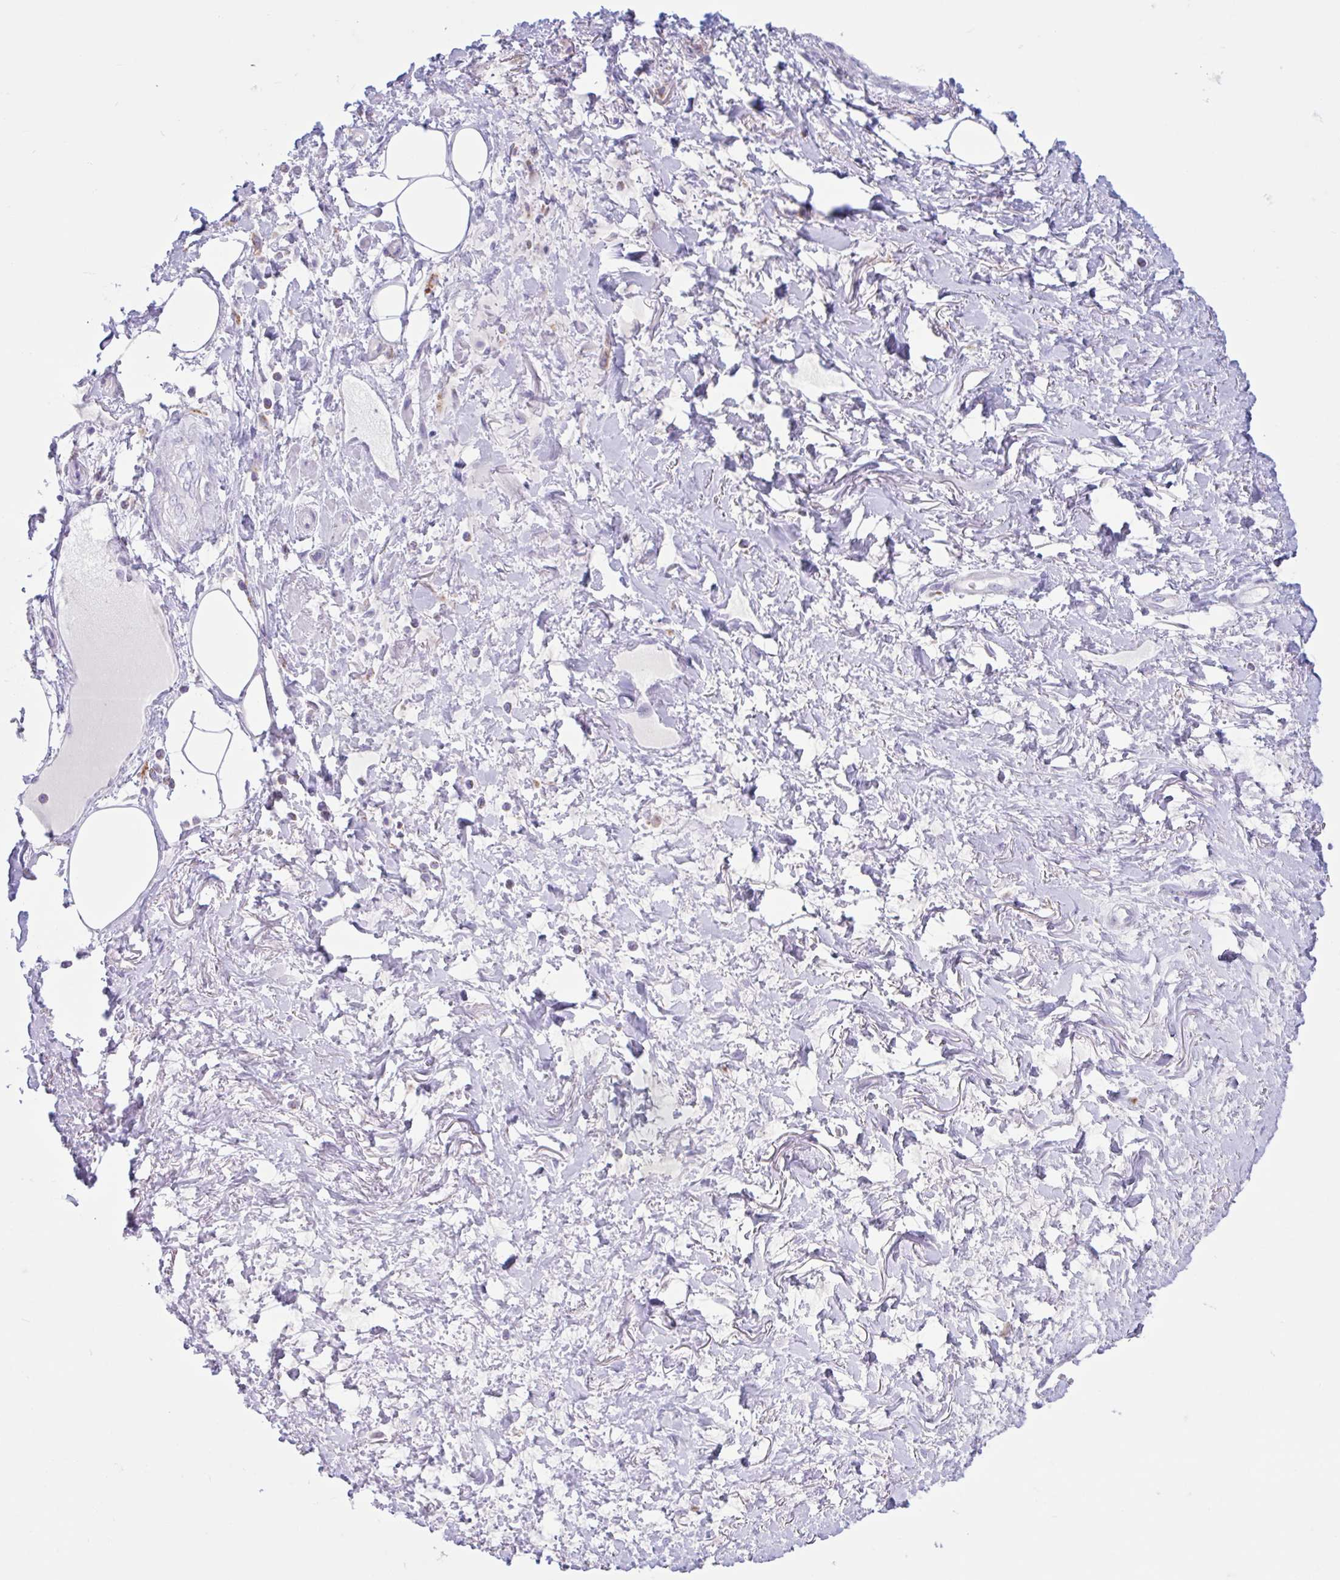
{"staining": {"intensity": "negative", "quantity": "none", "location": "none"}, "tissue": "adipose tissue", "cell_type": "Adipocytes", "image_type": "normal", "snomed": [{"axis": "morphology", "description": "Normal tissue, NOS"}, {"axis": "topography", "description": "Vagina"}, {"axis": "topography", "description": "Peripheral nerve tissue"}], "caption": "Immunohistochemical staining of unremarkable human adipose tissue shows no significant positivity in adipocytes.", "gene": "XCL1", "patient": {"sex": "female", "age": 71}}